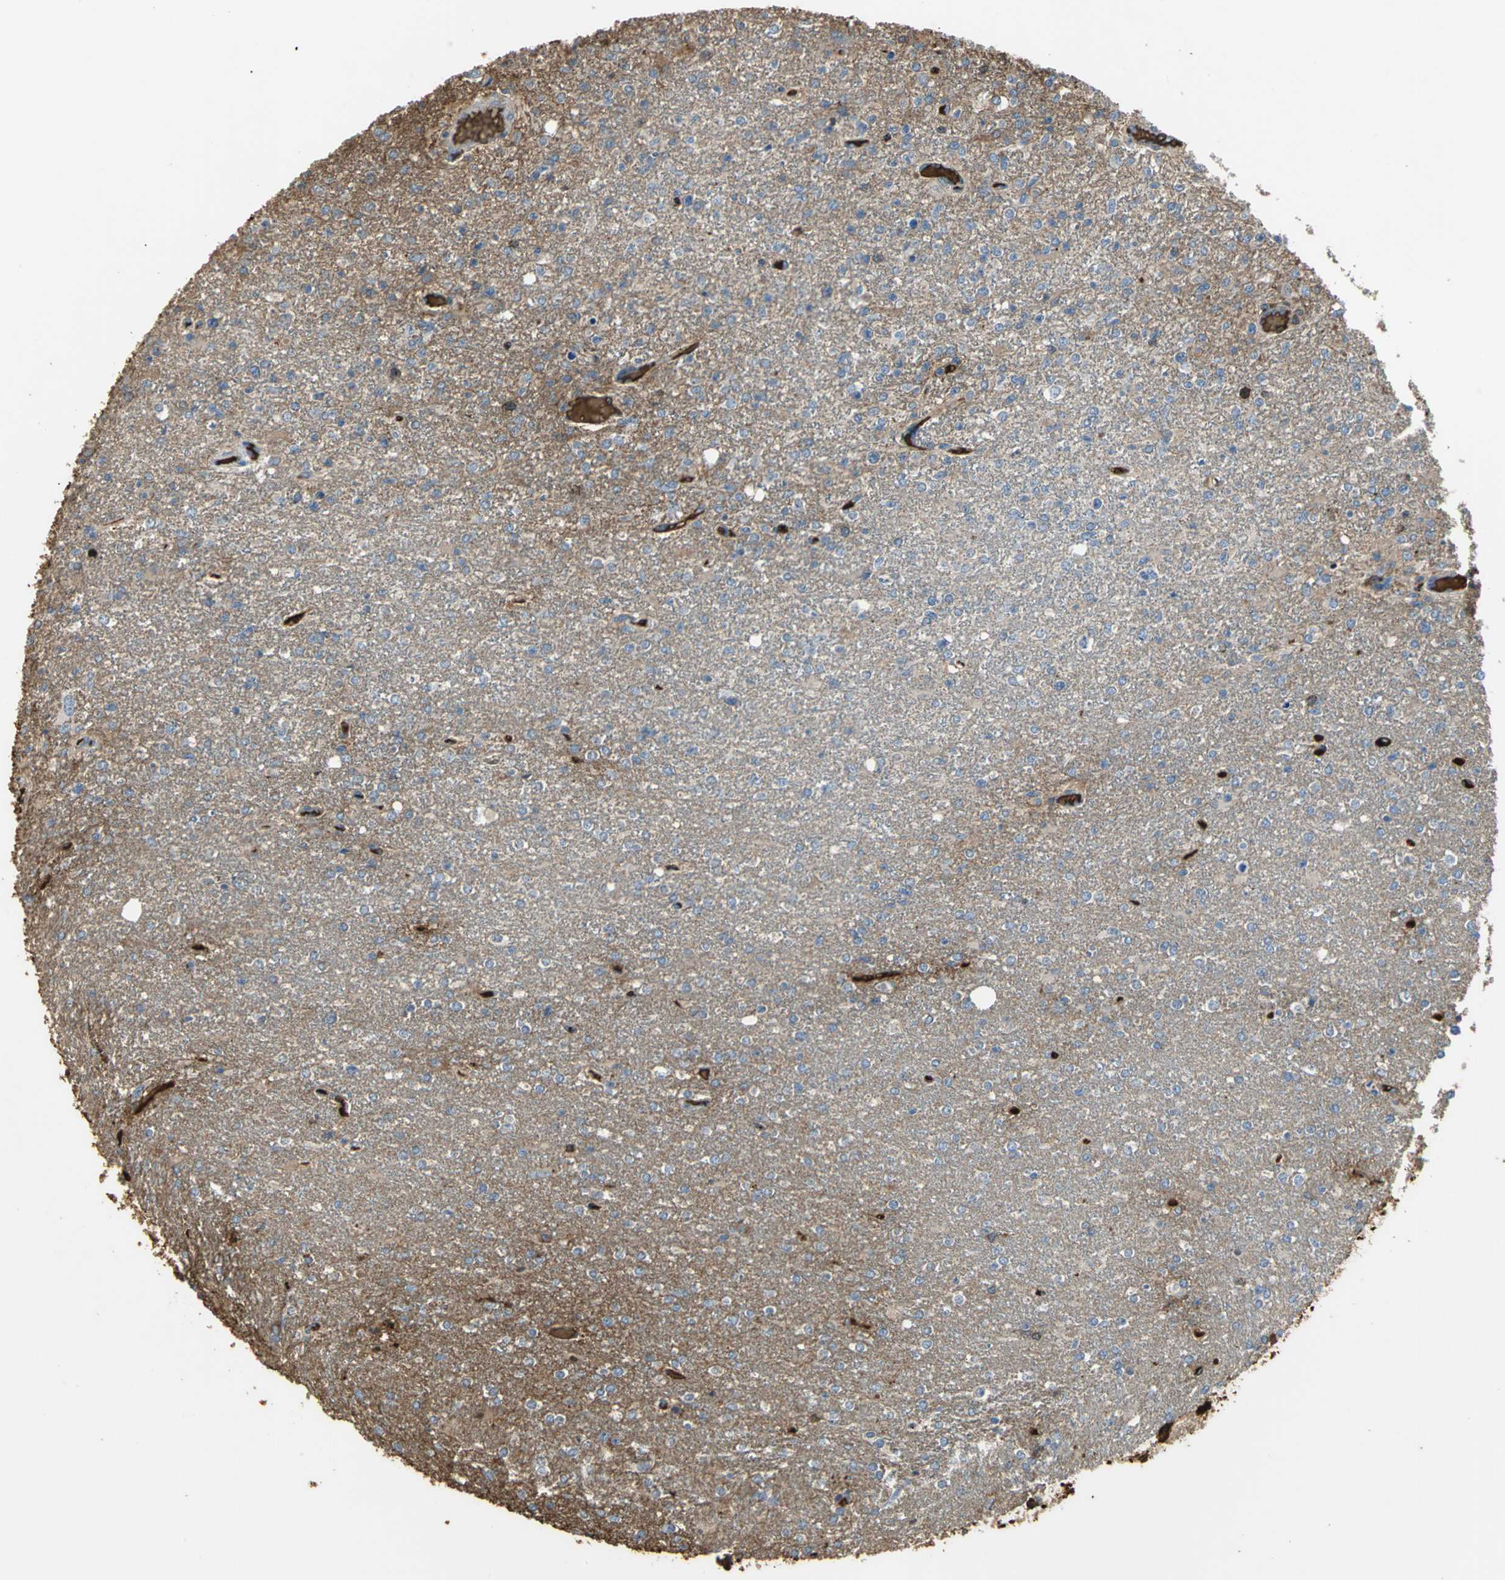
{"staining": {"intensity": "moderate", "quantity": ">75%", "location": "cytoplasmic/membranous"}, "tissue": "glioma", "cell_type": "Tumor cells", "image_type": "cancer", "snomed": [{"axis": "morphology", "description": "Glioma, malignant, High grade"}, {"axis": "topography", "description": "Cerebral cortex"}], "caption": "Approximately >75% of tumor cells in human glioma reveal moderate cytoplasmic/membranous protein positivity as visualized by brown immunohistochemical staining.", "gene": "TREM1", "patient": {"sex": "male", "age": 76}}